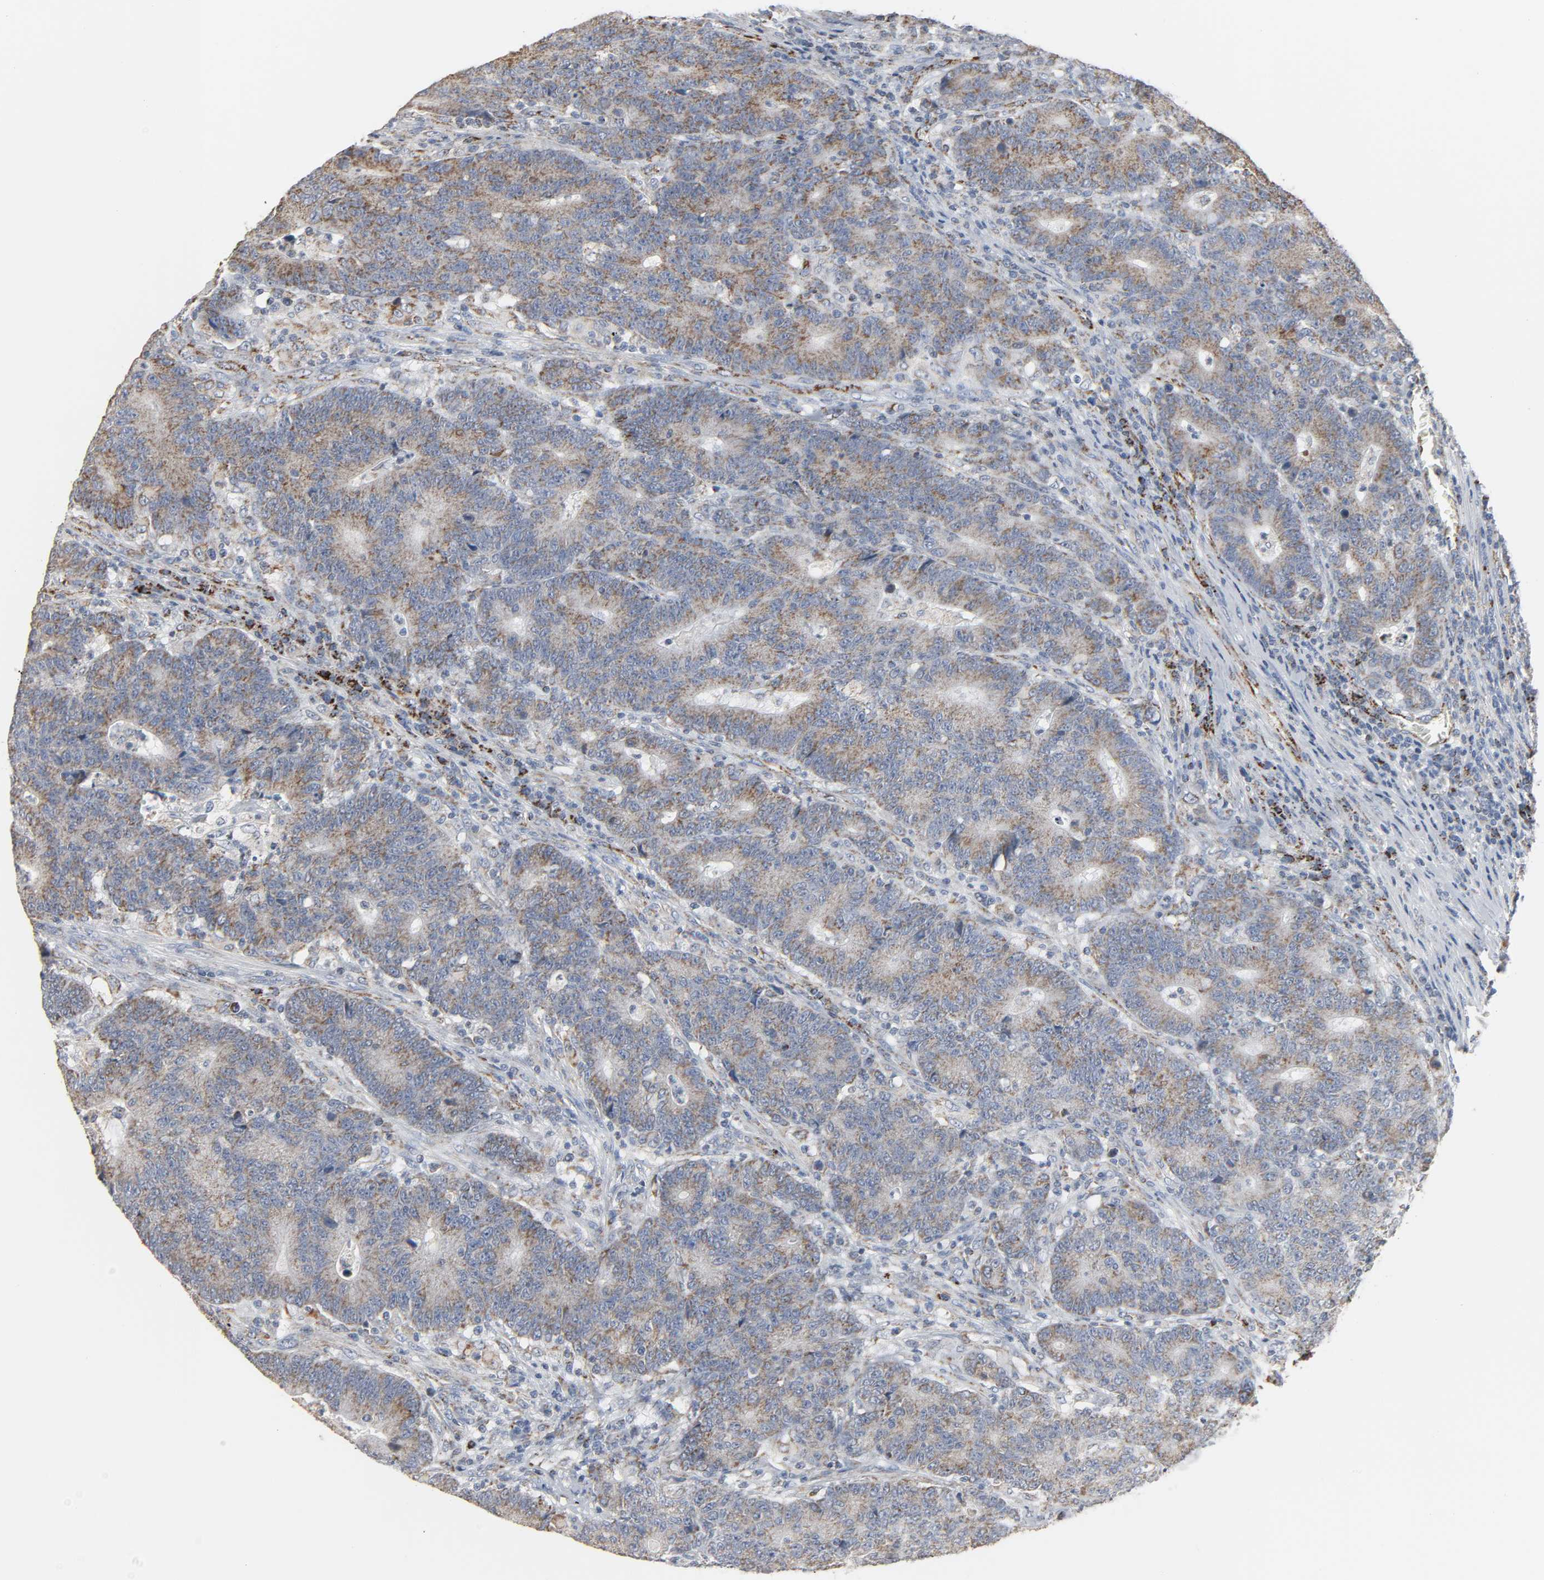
{"staining": {"intensity": "moderate", "quantity": "25%-75%", "location": "cytoplasmic/membranous"}, "tissue": "colorectal cancer", "cell_type": "Tumor cells", "image_type": "cancer", "snomed": [{"axis": "morphology", "description": "Normal tissue, NOS"}, {"axis": "morphology", "description": "Adenocarcinoma, NOS"}, {"axis": "topography", "description": "Colon"}], "caption": "An immunohistochemistry (IHC) histopathology image of tumor tissue is shown. Protein staining in brown highlights moderate cytoplasmic/membranous positivity in colorectal adenocarcinoma within tumor cells. The staining was performed using DAB, with brown indicating positive protein expression. Nuclei are stained blue with hematoxylin.", "gene": "ACAT1", "patient": {"sex": "female", "age": 75}}